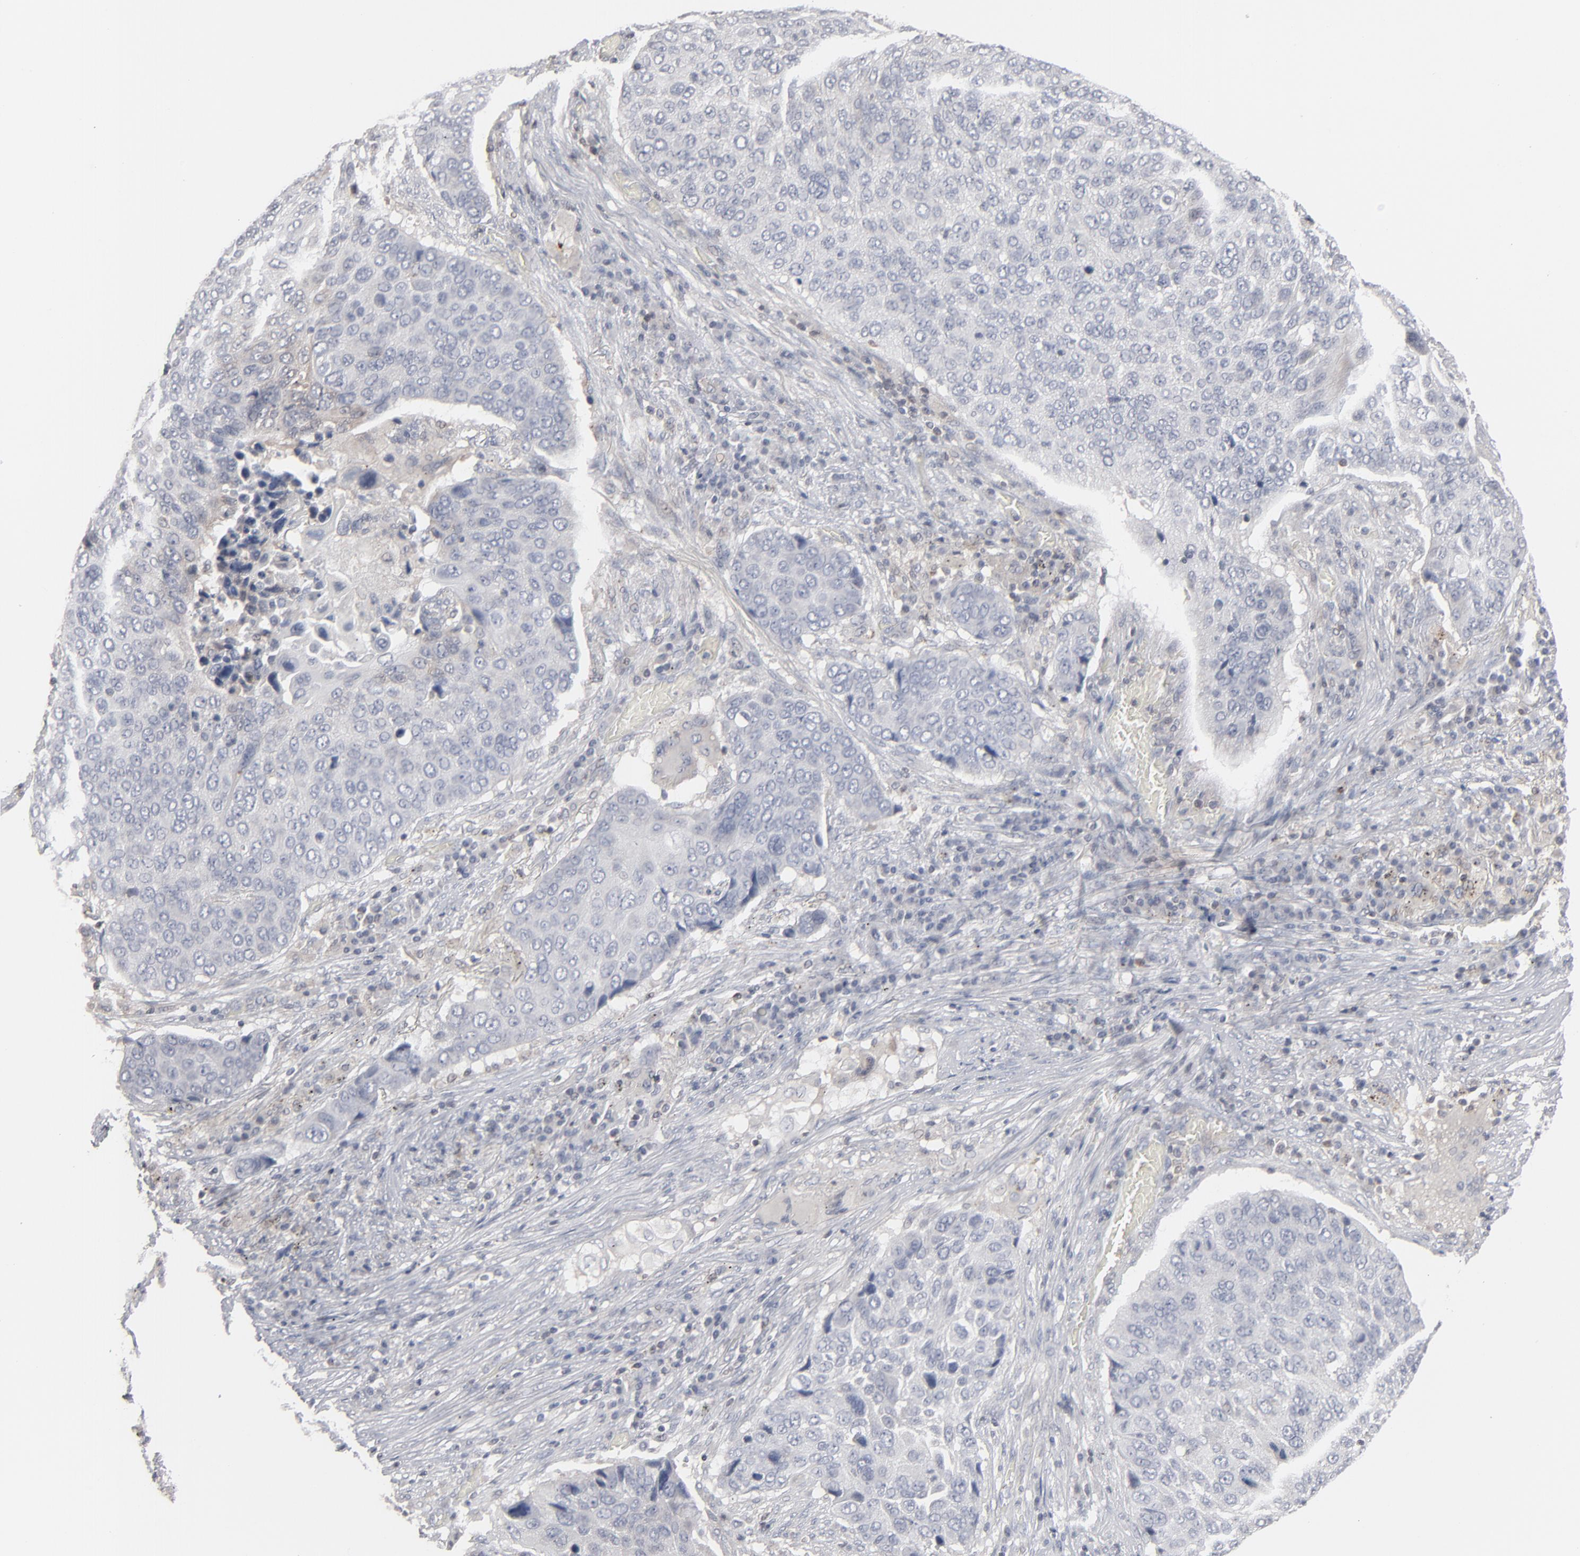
{"staining": {"intensity": "negative", "quantity": "none", "location": "none"}, "tissue": "lung cancer", "cell_type": "Tumor cells", "image_type": "cancer", "snomed": [{"axis": "morphology", "description": "Squamous cell carcinoma, NOS"}, {"axis": "topography", "description": "Lung"}], "caption": "Image shows no protein expression in tumor cells of lung cancer (squamous cell carcinoma) tissue. The staining is performed using DAB (3,3'-diaminobenzidine) brown chromogen with nuclei counter-stained in using hematoxylin.", "gene": "STAT4", "patient": {"sex": "male", "age": 68}}